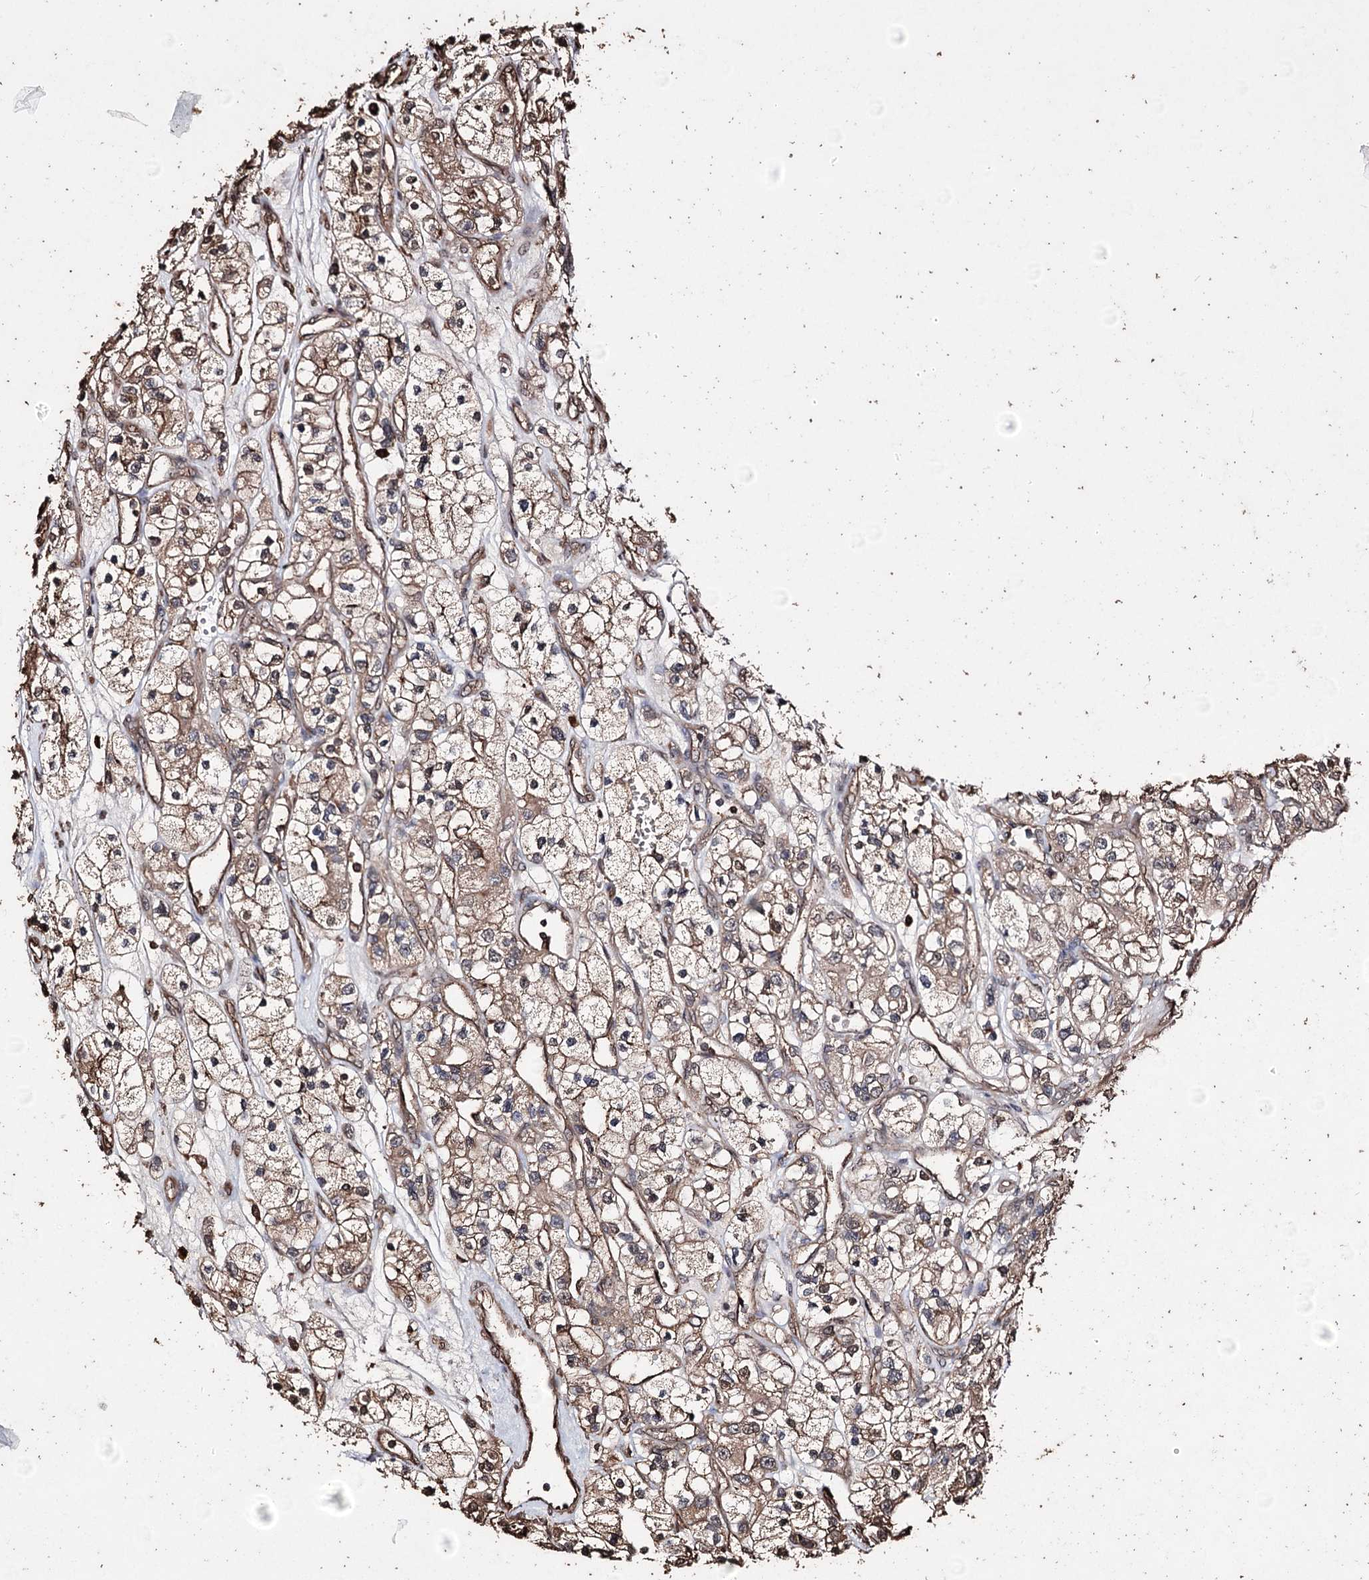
{"staining": {"intensity": "weak", "quantity": ">75%", "location": "cytoplasmic/membranous"}, "tissue": "renal cancer", "cell_type": "Tumor cells", "image_type": "cancer", "snomed": [{"axis": "morphology", "description": "Adenocarcinoma, NOS"}, {"axis": "topography", "description": "Kidney"}], "caption": "Renal adenocarcinoma was stained to show a protein in brown. There is low levels of weak cytoplasmic/membranous staining in about >75% of tumor cells.", "gene": "ZNF662", "patient": {"sex": "female", "age": 57}}